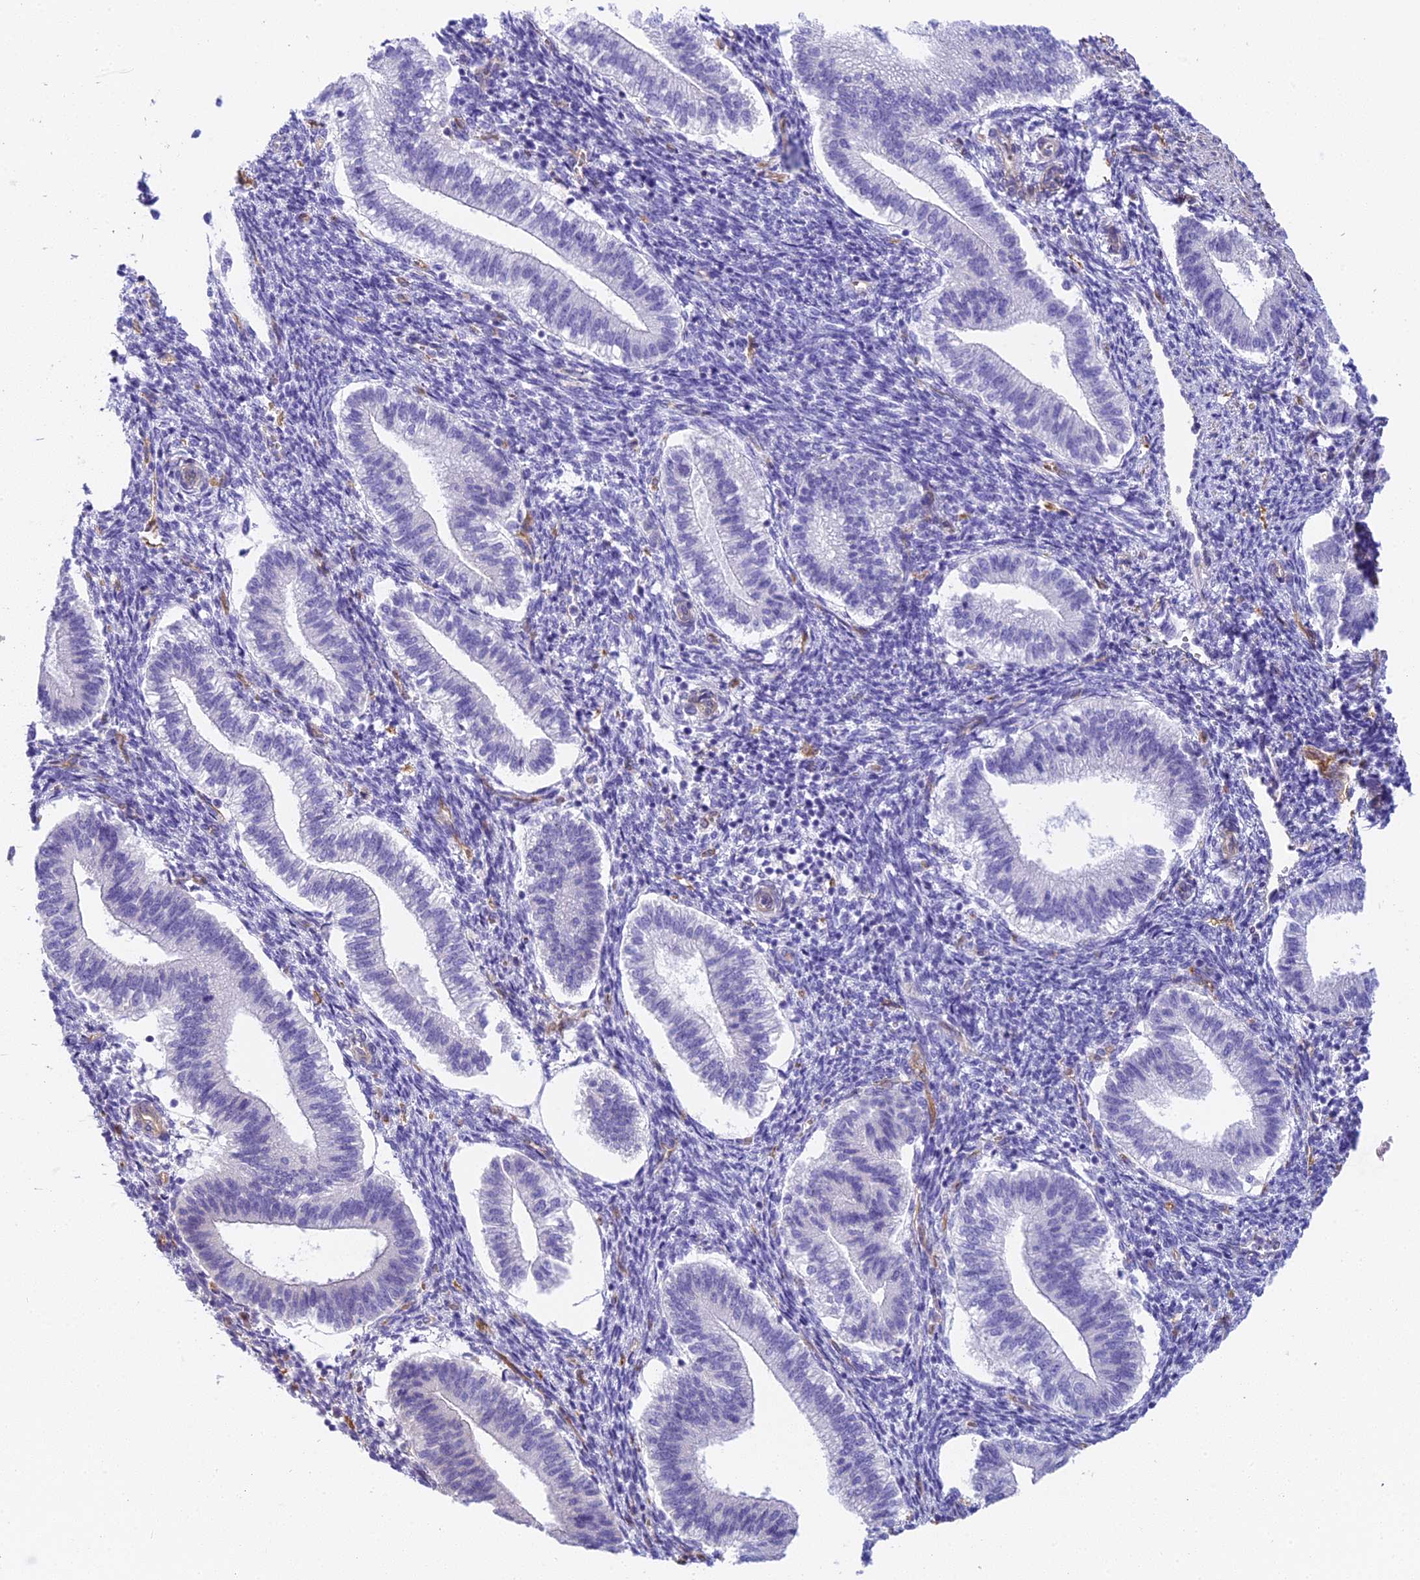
{"staining": {"intensity": "negative", "quantity": "none", "location": "none"}, "tissue": "endometrium", "cell_type": "Cells in endometrial stroma", "image_type": "normal", "snomed": [{"axis": "morphology", "description": "Normal tissue, NOS"}, {"axis": "topography", "description": "Endometrium"}], "caption": "Protein analysis of benign endometrium exhibits no significant staining in cells in endometrial stroma.", "gene": "HOMER3", "patient": {"sex": "female", "age": 25}}